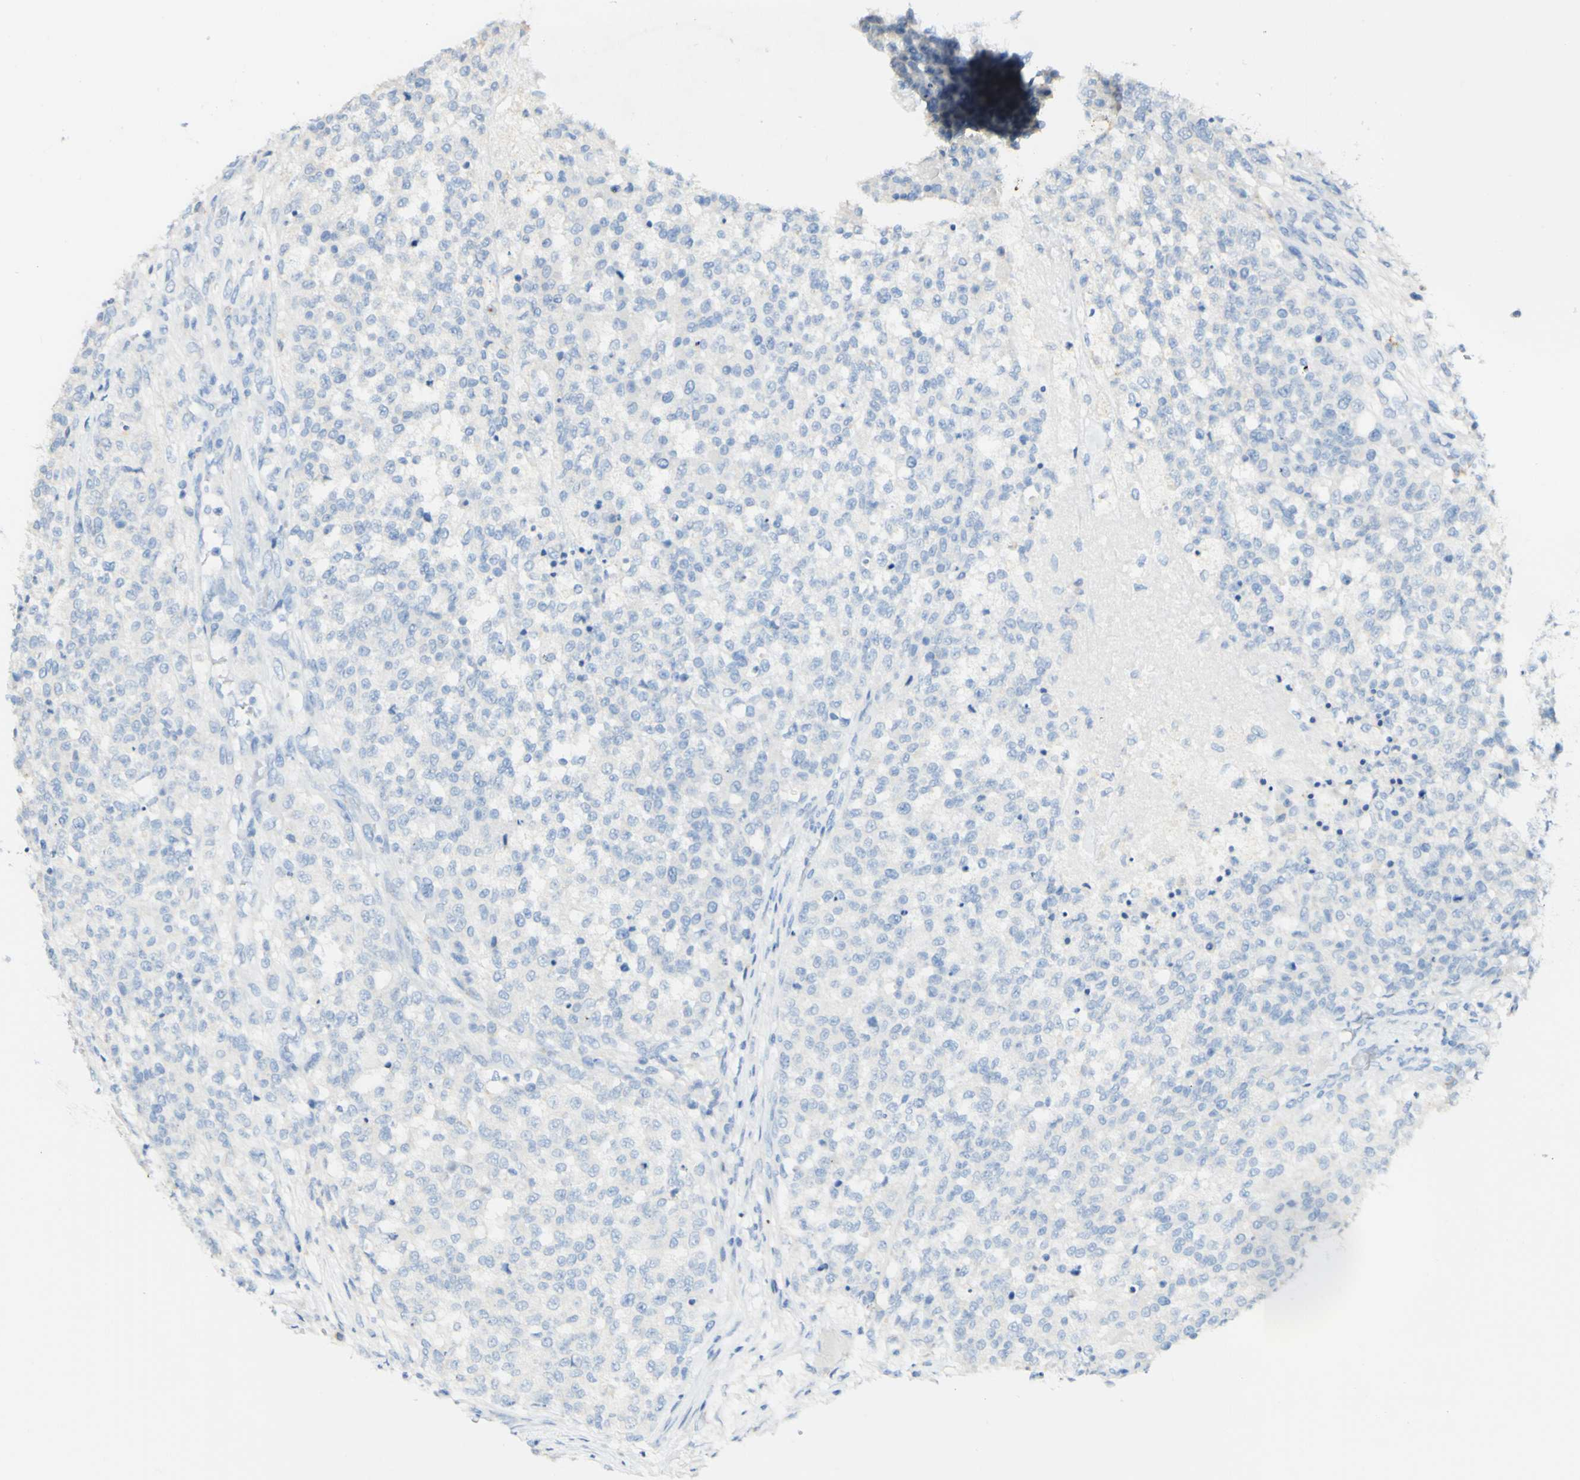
{"staining": {"intensity": "negative", "quantity": "none", "location": "none"}, "tissue": "testis cancer", "cell_type": "Tumor cells", "image_type": "cancer", "snomed": [{"axis": "morphology", "description": "Seminoma, NOS"}, {"axis": "topography", "description": "Testis"}], "caption": "Testis cancer was stained to show a protein in brown. There is no significant expression in tumor cells. Nuclei are stained in blue.", "gene": "FGF4", "patient": {"sex": "male", "age": 59}}